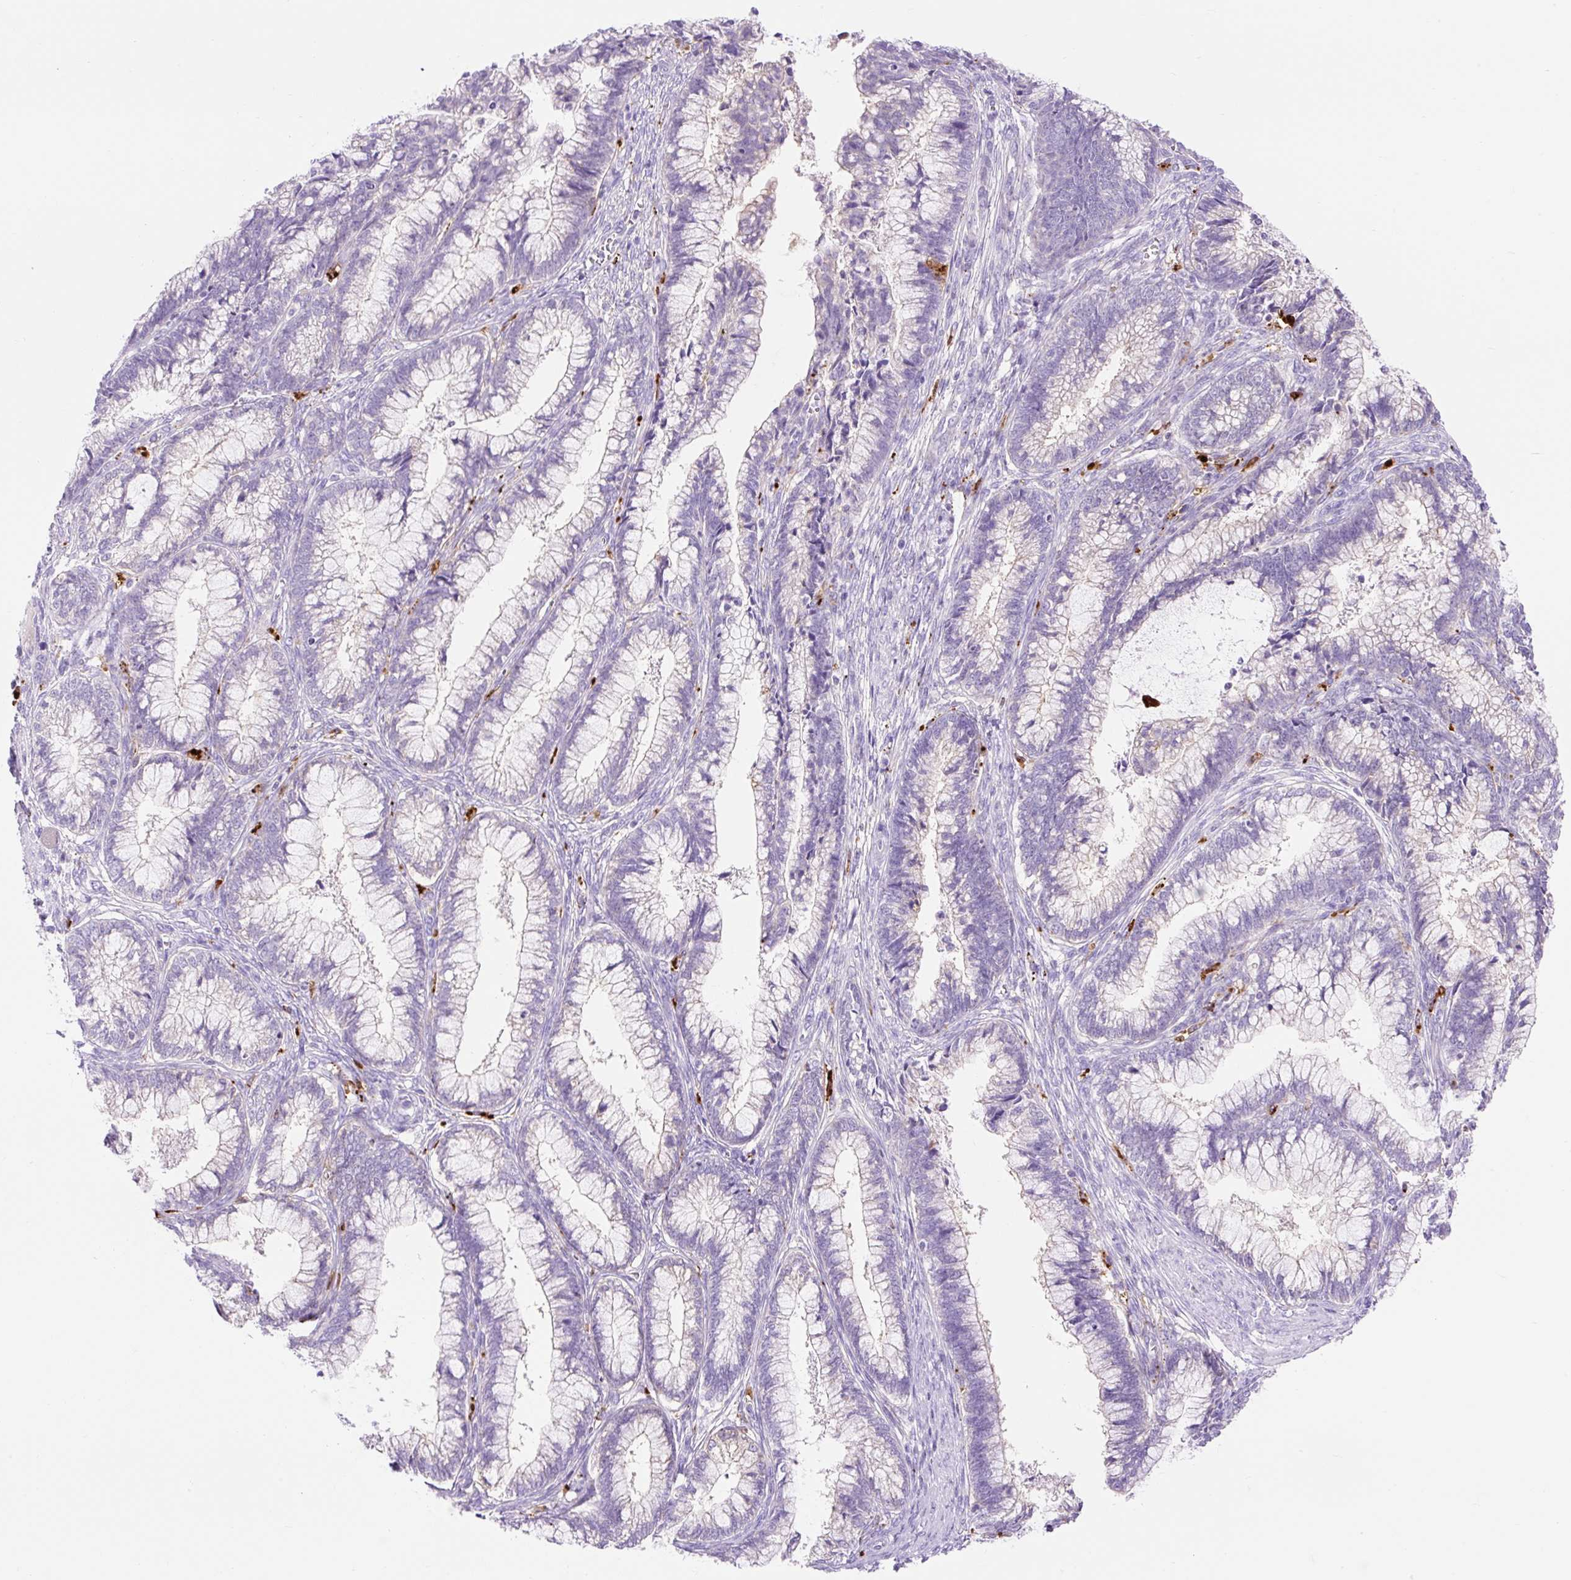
{"staining": {"intensity": "negative", "quantity": "none", "location": "none"}, "tissue": "cervical cancer", "cell_type": "Tumor cells", "image_type": "cancer", "snomed": [{"axis": "morphology", "description": "Adenocarcinoma, NOS"}, {"axis": "topography", "description": "Cervix"}], "caption": "A high-resolution micrograph shows immunohistochemistry staining of cervical cancer (adenocarcinoma), which demonstrates no significant positivity in tumor cells.", "gene": "HEXB", "patient": {"sex": "female", "age": 44}}